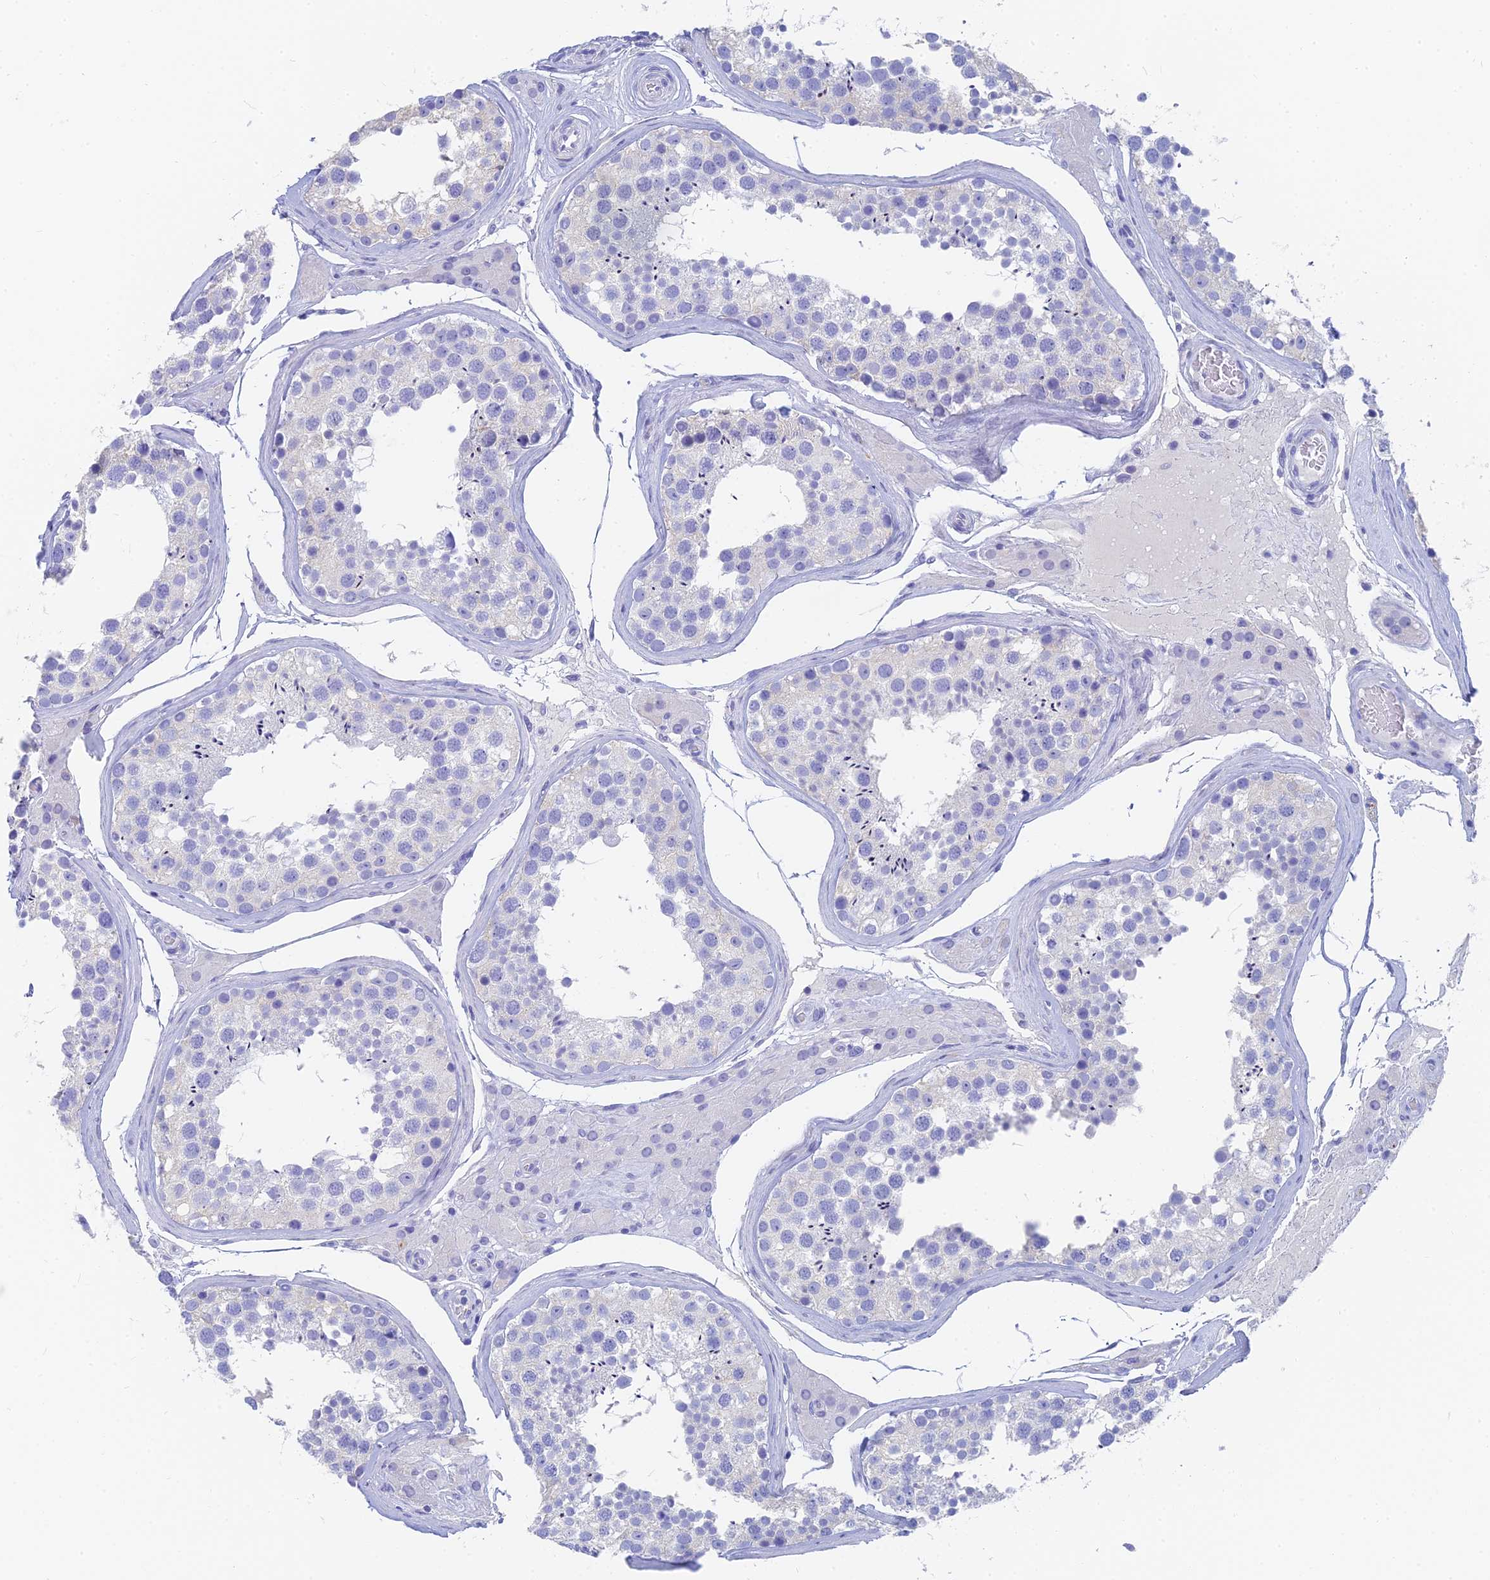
{"staining": {"intensity": "negative", "quantity": "none", "location": "none"}, "tissue": "testis", "cell_type": "Cells in seminiferous ducts", "image_type": "normal", "snomed": [{"axis": "morphology", "description": "Normal tissue, NOS"}, {"axis": "topography", "description": "Testis"}], "caption": "Immunohistochemistry (IHC) of unremarkable human testis shows no staining in cells in seminiferous ducts.", "gene": "SLC36A2", "patient": {"sex": "male", "age": 46}}